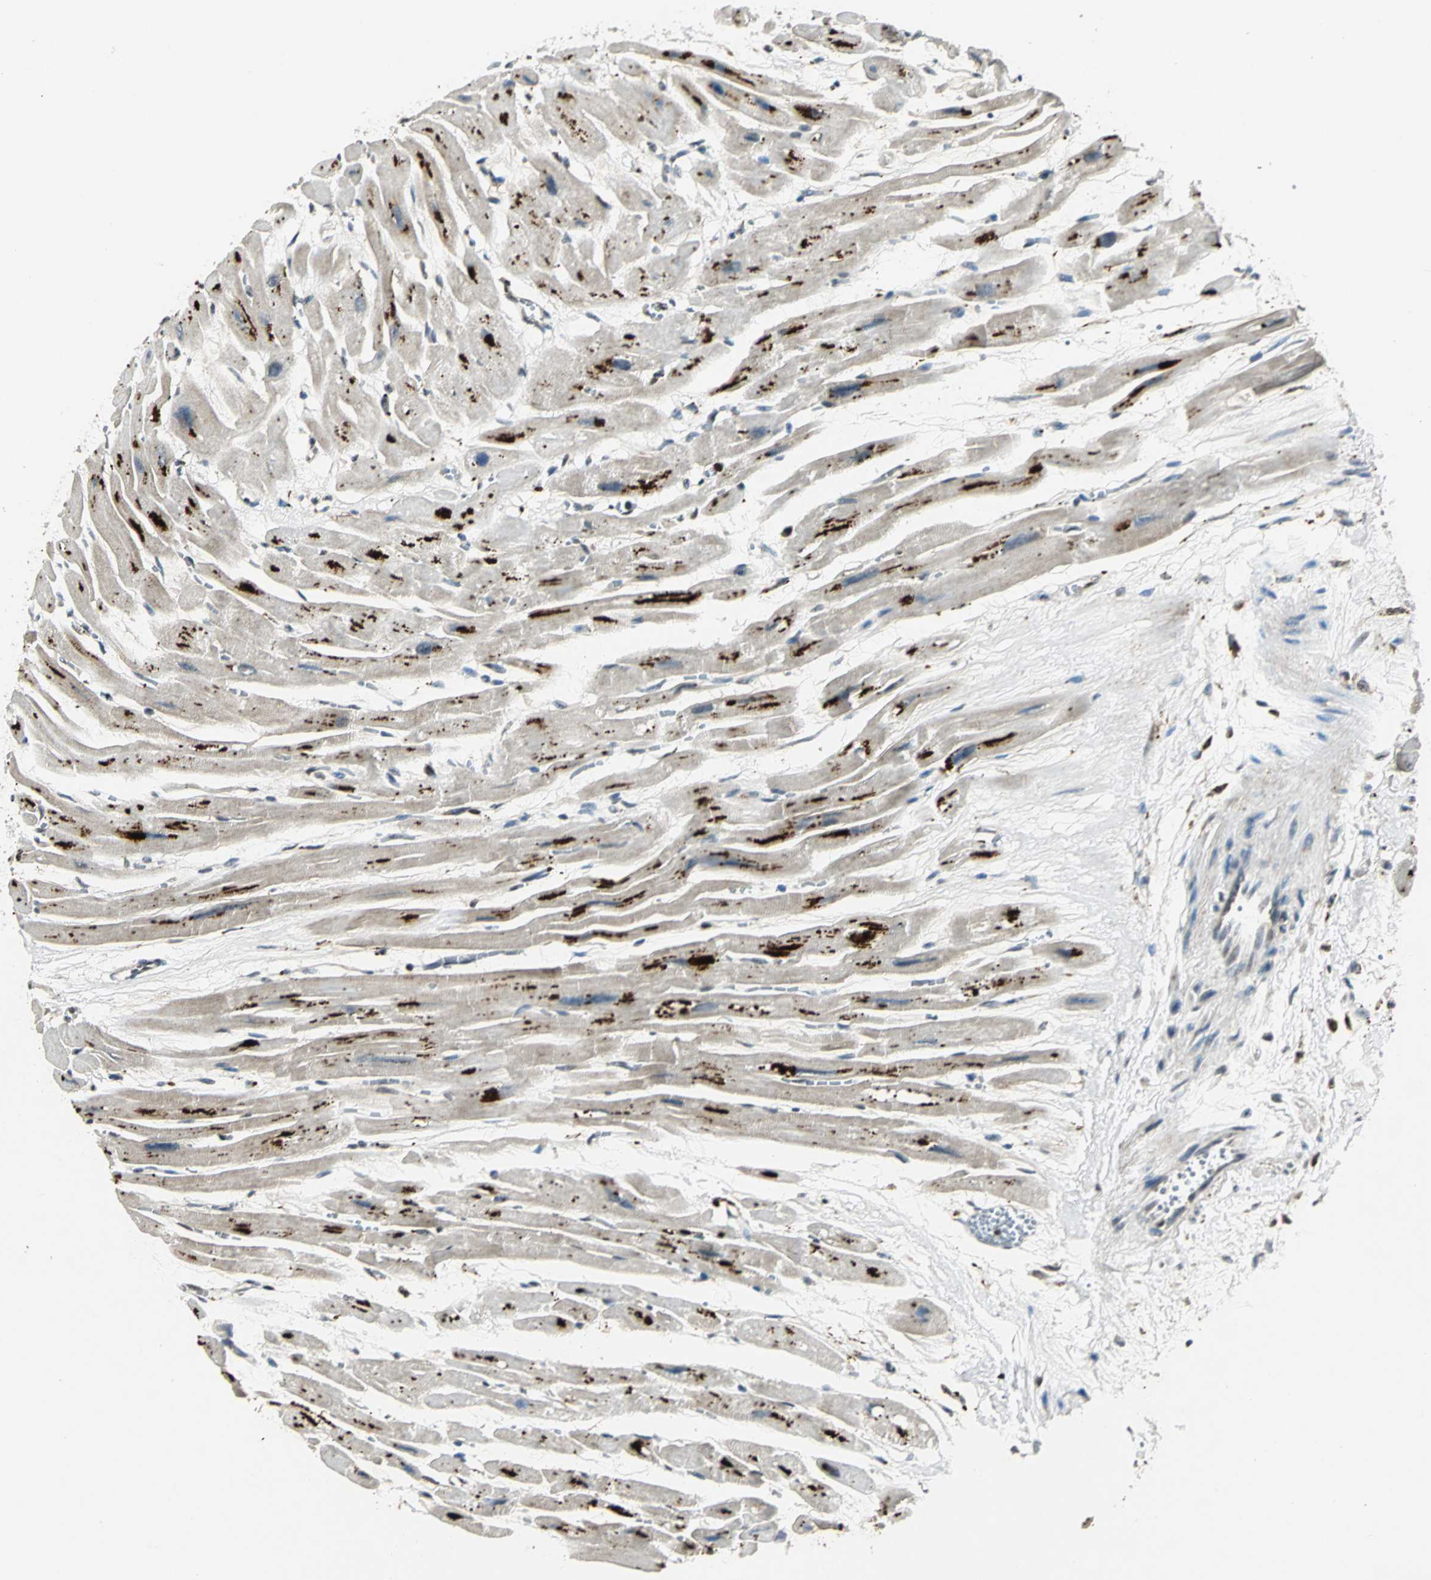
{"staining": {"intensity": "moderate", "quantity": "25%-75%", "location": "cytoplasmic/membranous"}, "tissue": "heart muscle", "cell_type": "Cardiomyocytes", "image_type": "normal", "snomed": [{"axis": "morphology", "description": "Normal tissue, NOS"}, {"axis": "topography", "description": "Heart"}], "caption": "Heart muscle stained with a brown dye shows moderate cytoplasmic/membranous positive staining in approximately 25%-75% of cardiomyocytes.", "gene": "PPP1R13L", "patient": {"sex": "female", "age": 54}}